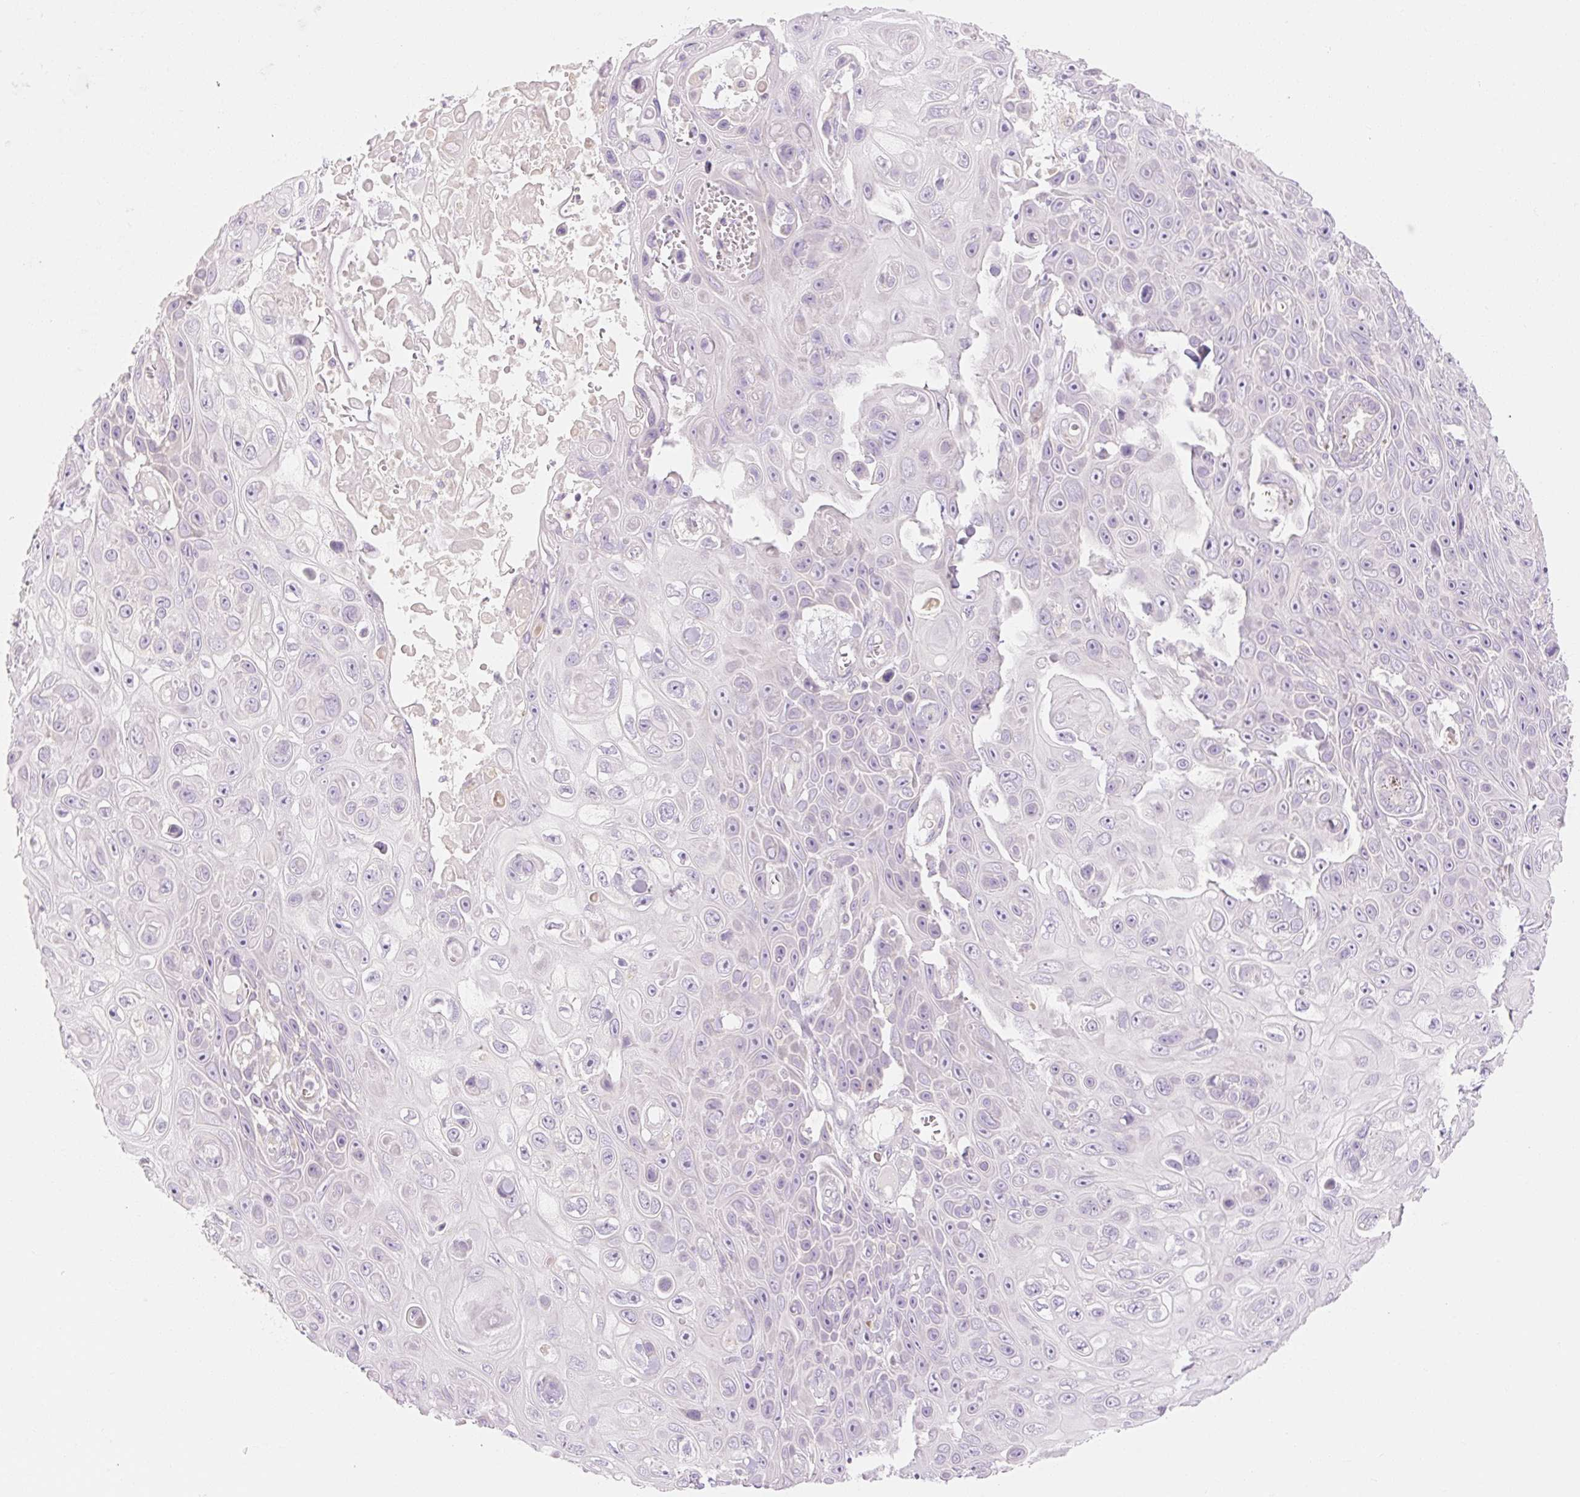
{"staining": {"intensity": "negative", "quantity": "none", "location": "none"}, "tissue": "skin cancer", "cell_type": "Tumor cells", "image_type": "cancer", "snomed": [{"axis": "morphology", "description": "Squamous cell carcinoma, NOS"}, {"axis": "topography", "description": "Skin"}], "caption": "This is an IHC image of squamous cell carcinoma (skin). There is no positivity in tumor cells.", "gene": "MYO1D", "patient": {"sex": "male", "age": 82}}